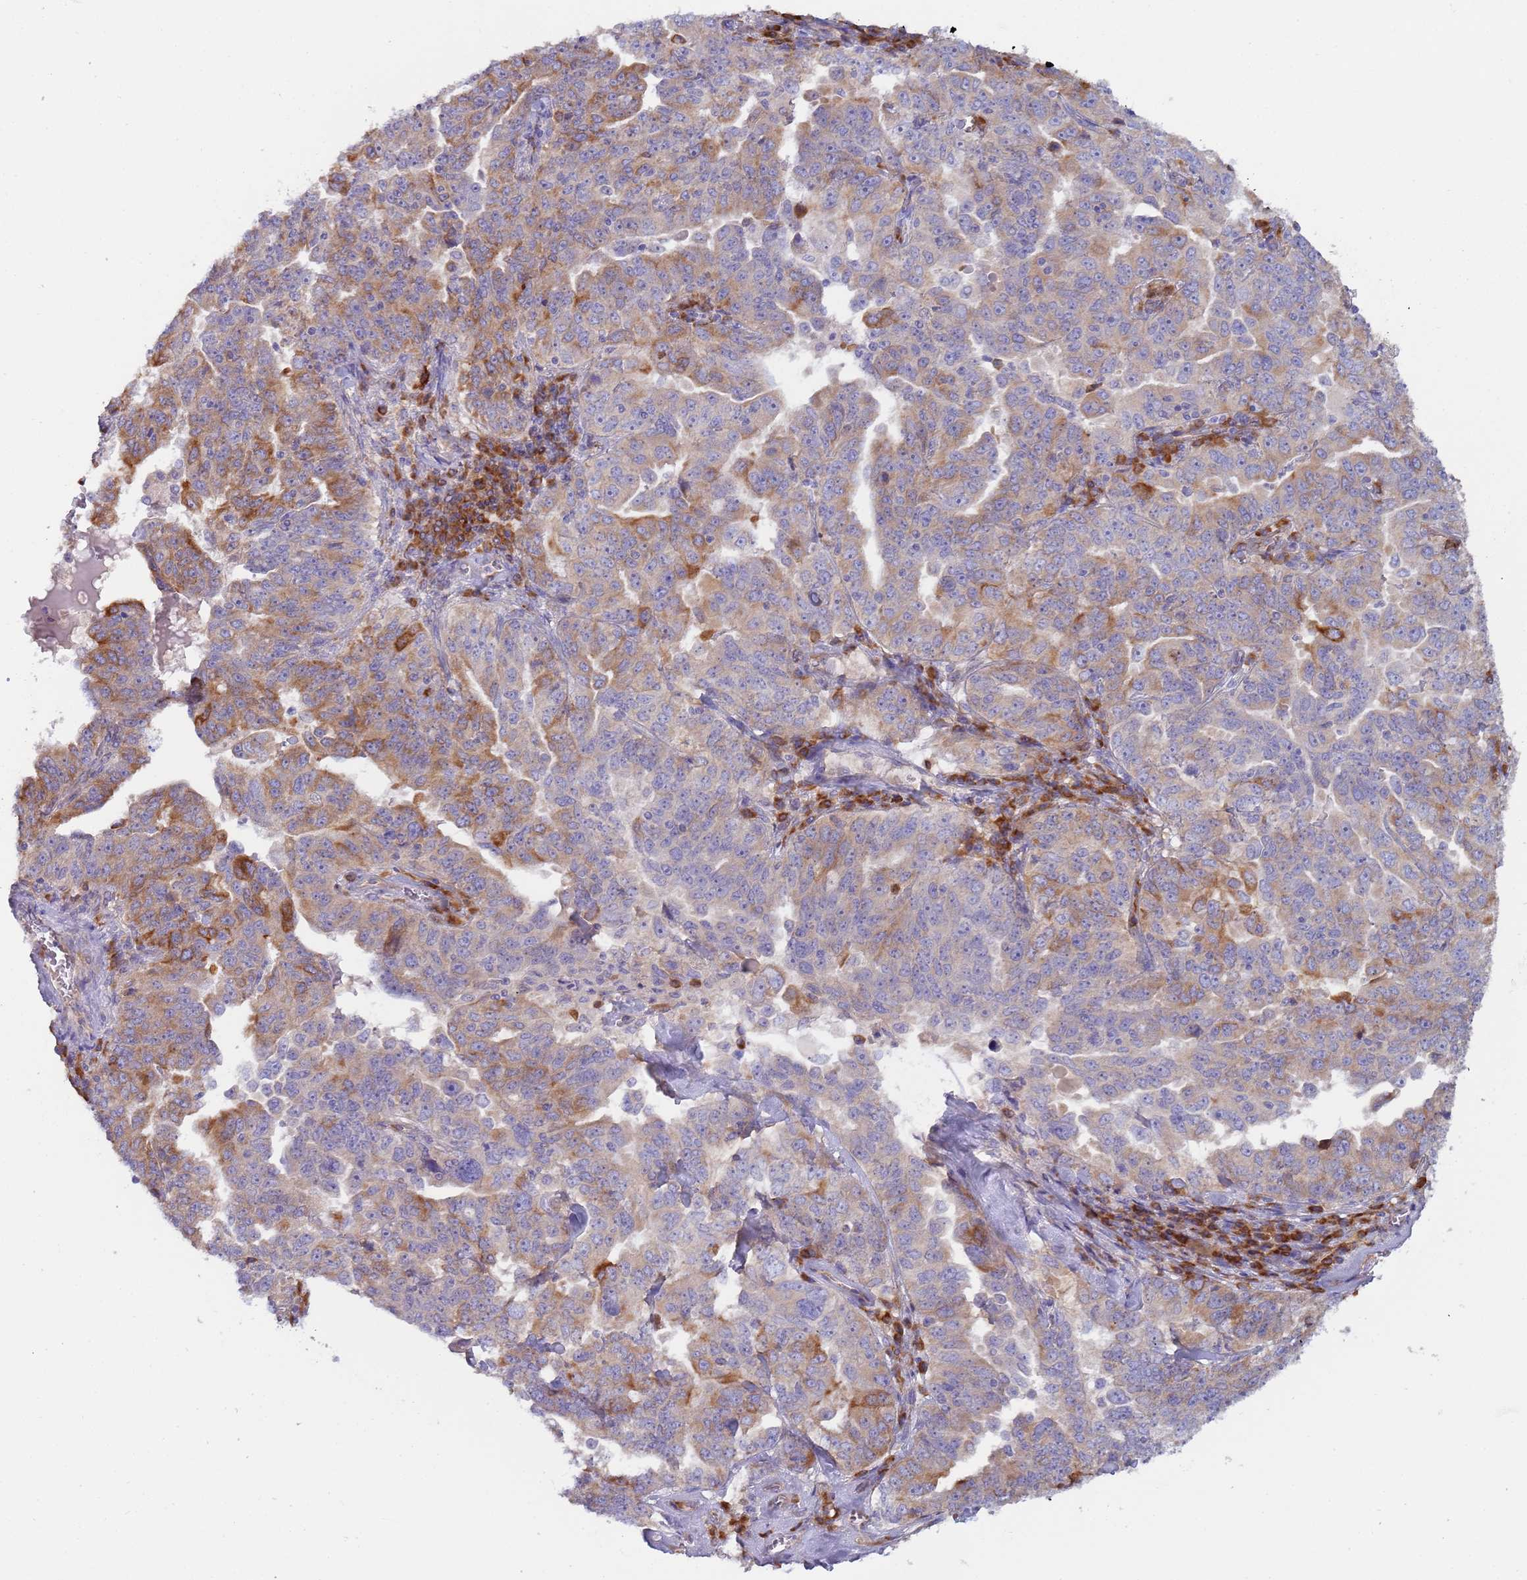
{"staining": {"intensity": "moderate", "quantity": ">75%", "location": "cytoplasmic/membranous"}, "tissue": "ovarian cancer", "cell_type": "Tumor cells", "image_type": "cancer", "snomed": [{"axis": "morphology", "description": "Carcinoma, endometroid"}, {"axis": "topography", "description": "Ovary"}], "caption": "Endometroid carcinoma (ovarian) stained with IHC demonstrates moderate cytoplasmic/membranous positivity in approximately >75% of tumor cells.", "gene": "ZNF844", "patient": {"sex": "female", "age": 62}}